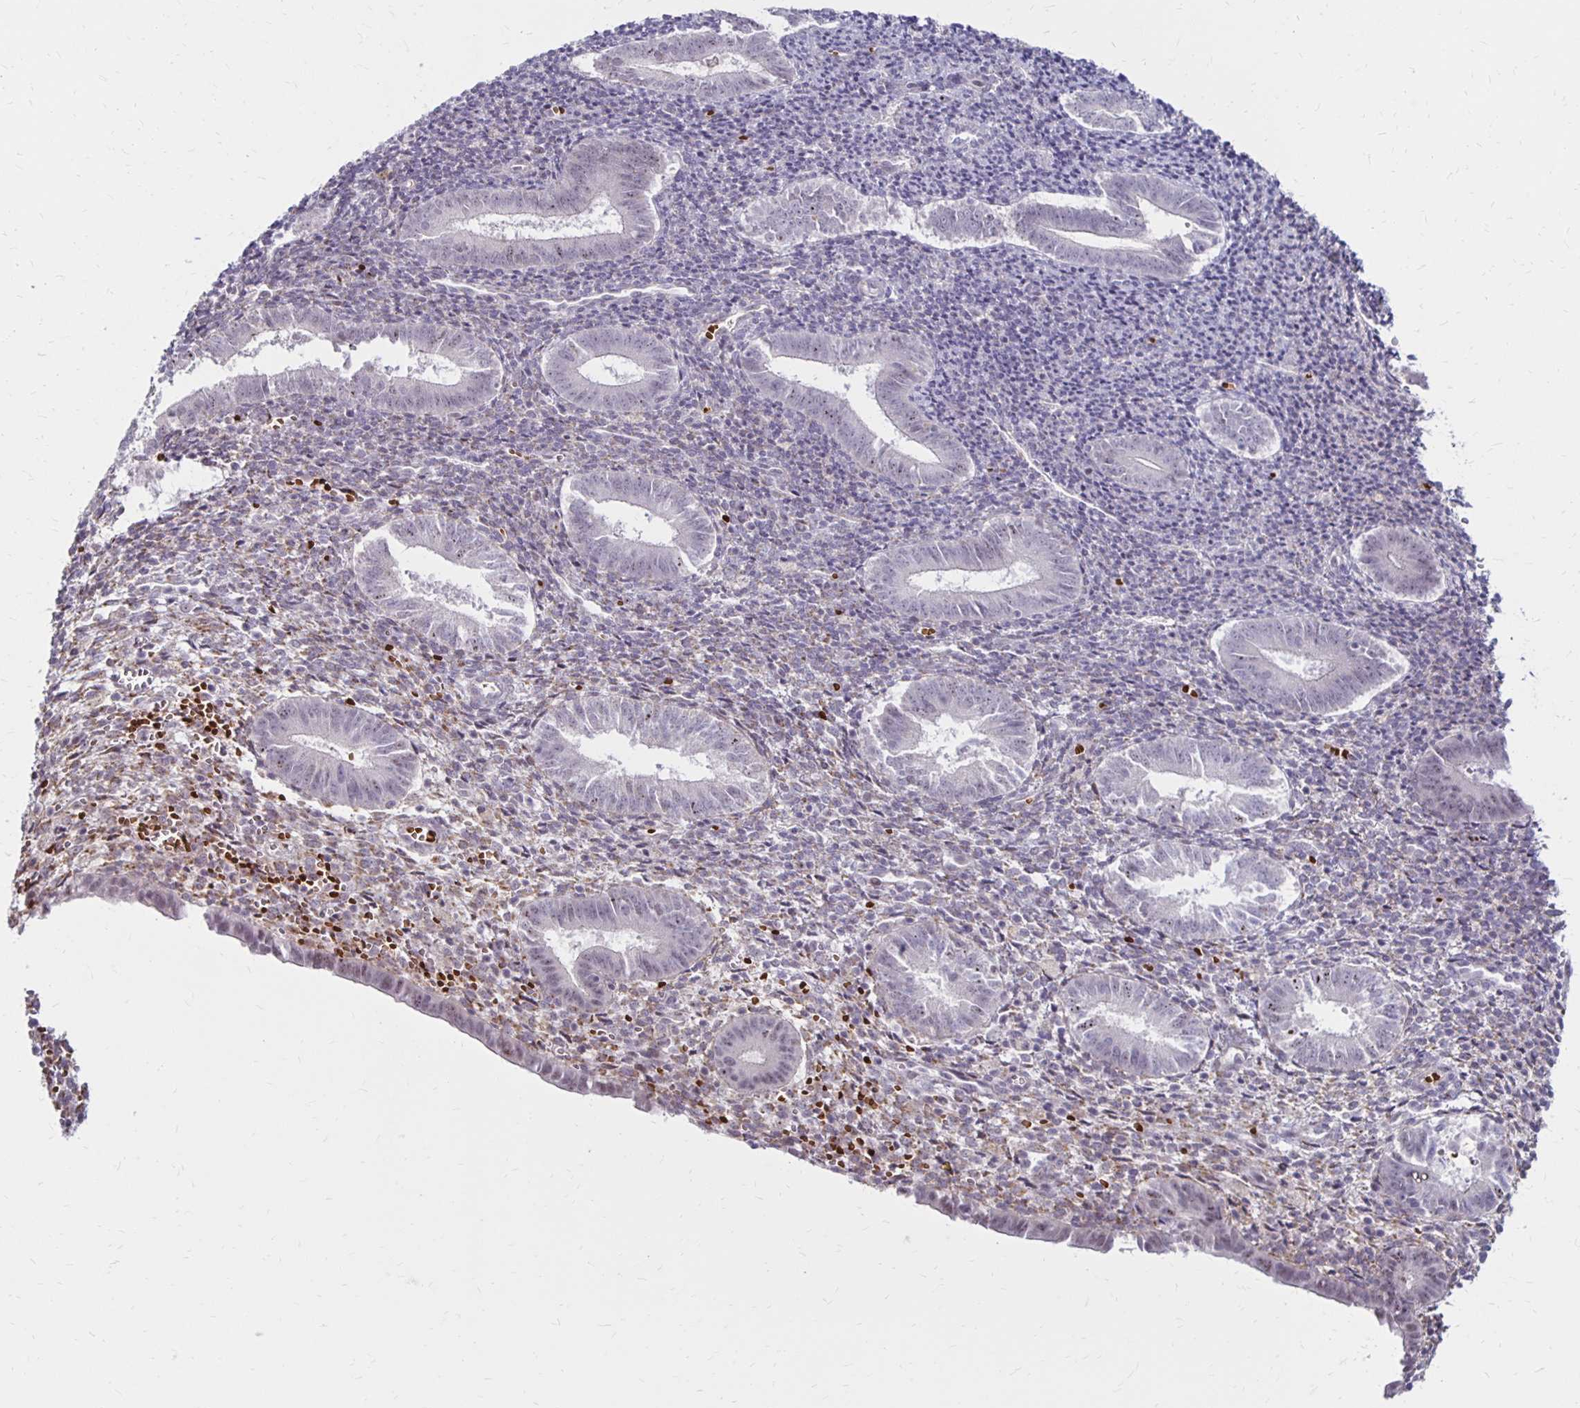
{"staining": {"intensity": "negative", "quantity": "none", "location": "none"}, "tissue": "endometrium", "cell_type": "Cells in endometrial stroma", "image_type": "normal", "snomed": [{"axis": "morphology", "description": "Normal tissue, NOS"}, {"axis": "topography", "description": "Endometrium"}], "caption": "Immunohistochemistry (IHC) micrograph of benign endometrium stained for a protein (brown), which displays no staining in cells in endometrial stroma. (Stains: DAB (3,3'-diaminobenzidine) immunohistochemistry with hematoxylin counter stain, Microscopy: brightfield microscopy at high magnification).", "gene": "DAGLA", "patient": {"sex": "female", "age": 25}}